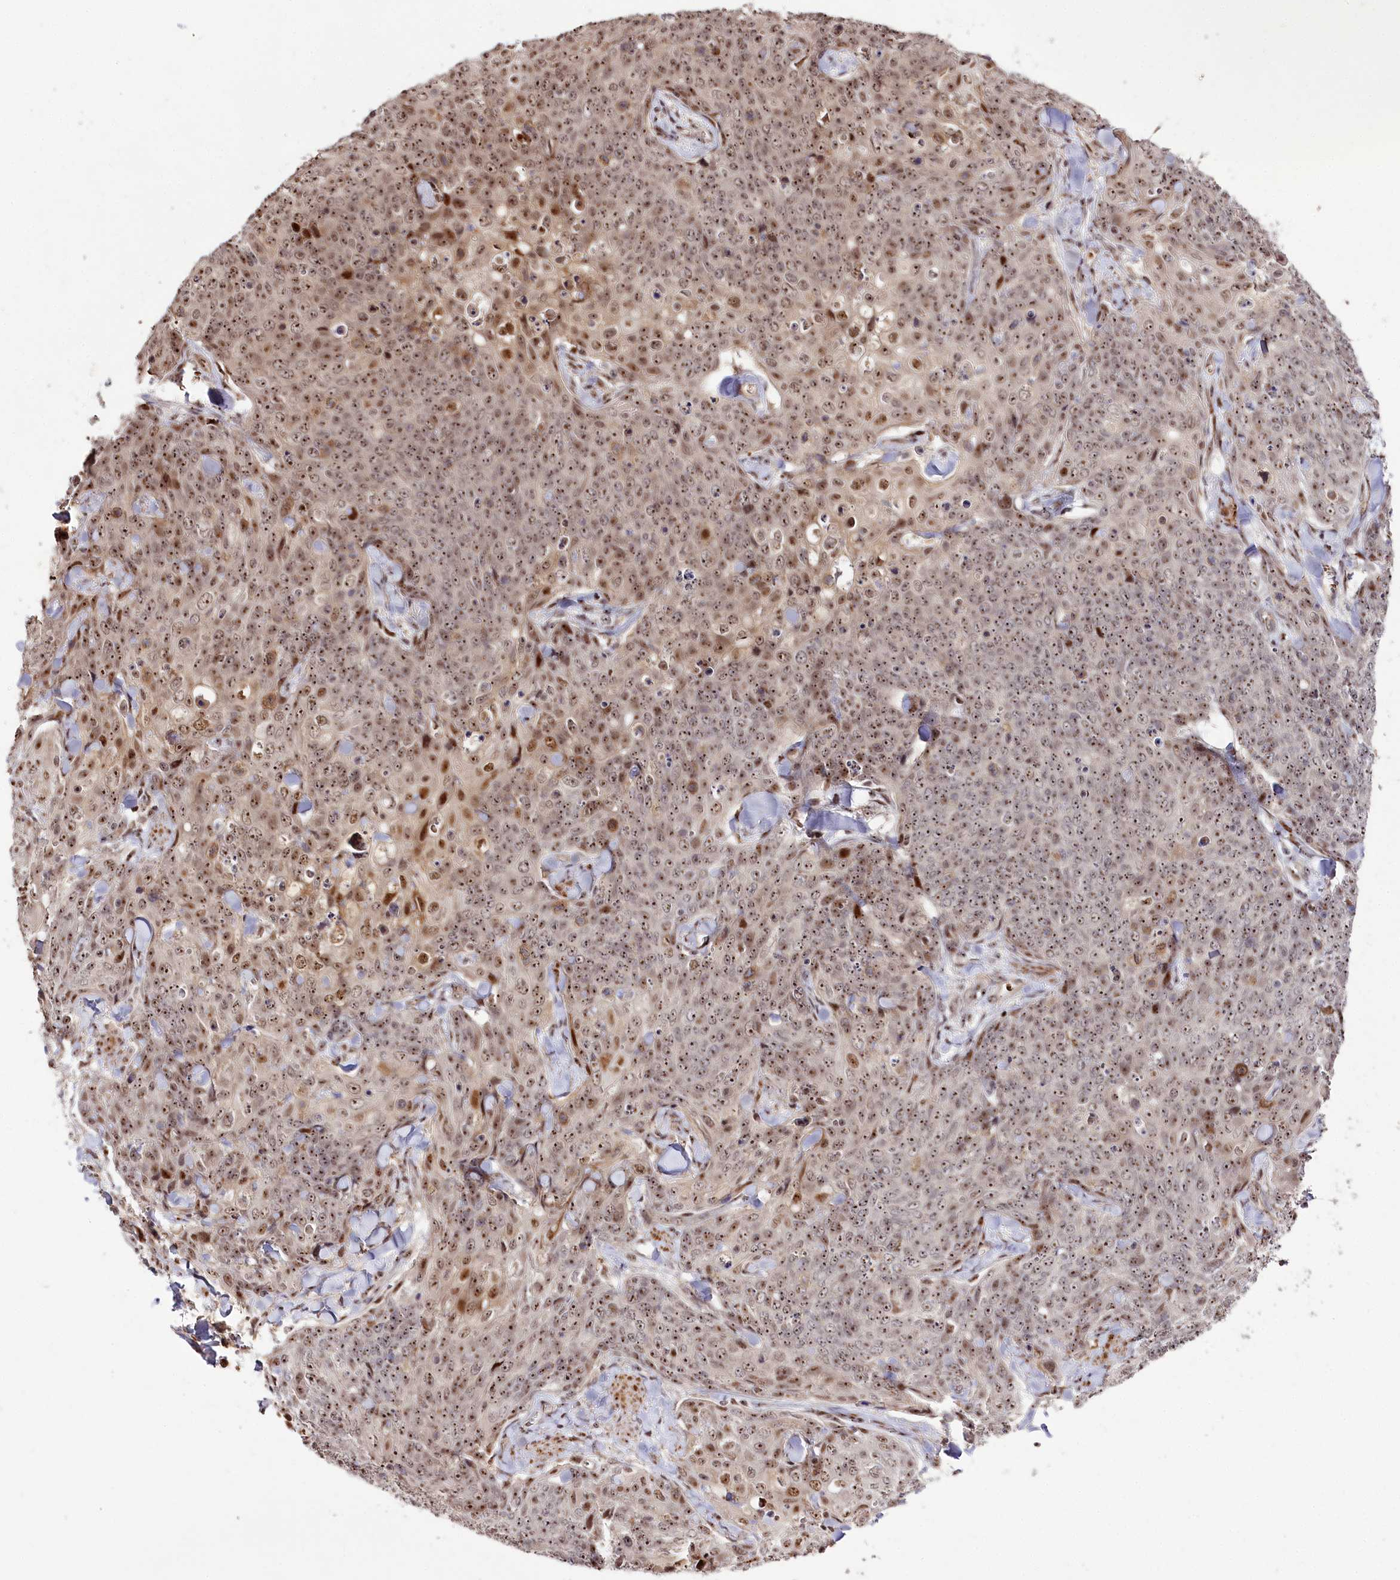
{"staining": {"intensity": "moderate", "quantity": ">75%", "location": "nuclear"}, "tissue": "skin cancer", "cell_type": "Tumor cells", "image_type": "cancer", "snomed": [{"axis": "morphology", "description": "Squamous cell carcinoma, NOS"}, {"axis": "topography", "description": "Skin"}, {"axis": "topography", "description": "Vulva"}], "caption": "Protein staining shows moderate nuclear positivity in approximately >75% of tumor cells in skin cancer (squamous cell carcinoma).", "gene": "DMP1", "patient": {"sex": "female", "age": 85}}